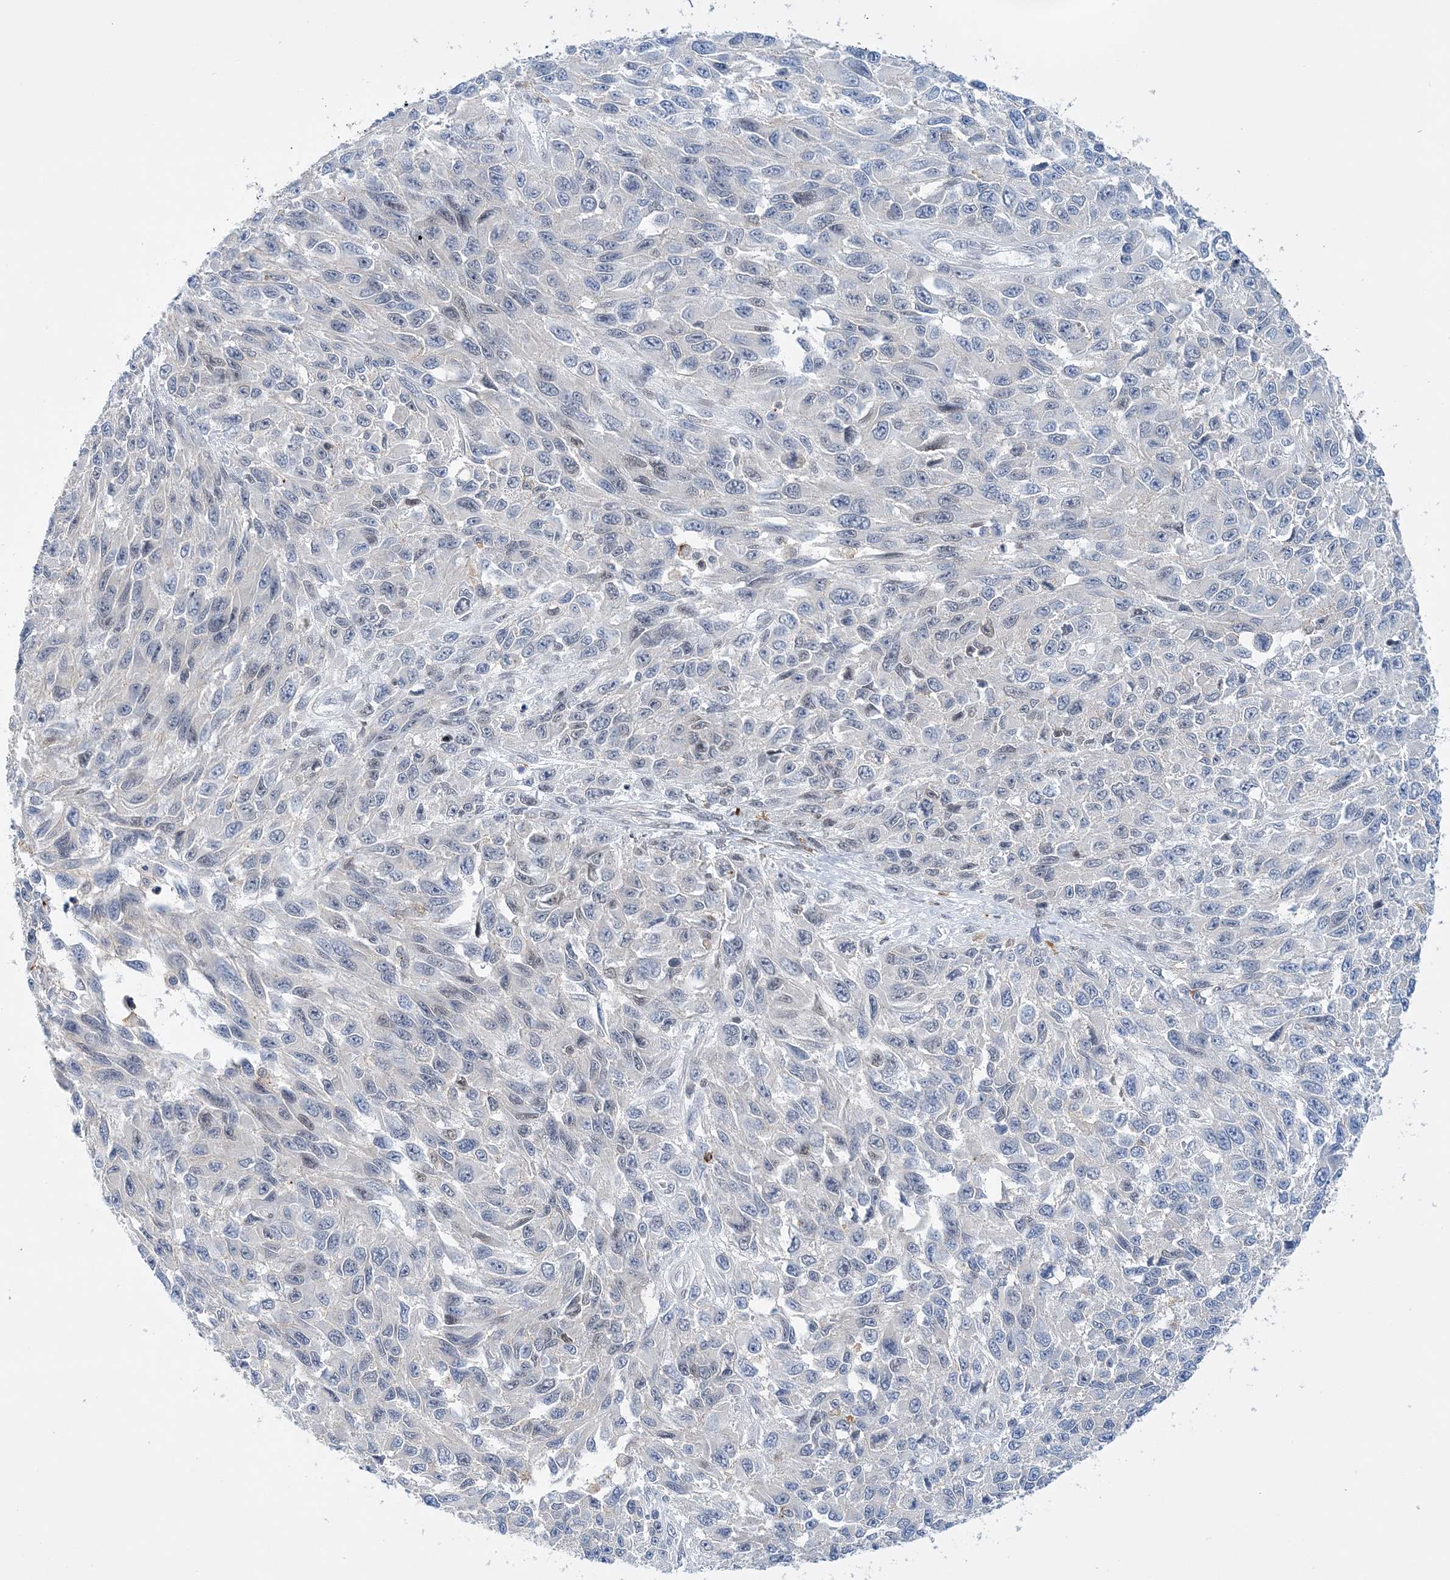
{"staining": {"intensity": "negative", "quantity": "none", "location": "none"}, "tissue": "melanoma", "cell_type": "Tumor cells", "image_type": "cancer", "snomed": [{"axis": "morphology", "description": "Malignant melanoma, NOS"}, {"axis": "topography", "description": "Skin"}], "caption": "Immunohistochemistry of malignant melanoma exhibits no staining in tumor cells.", "gene": "PRMT9", "patient": {"sex": "female", "age": 96}}